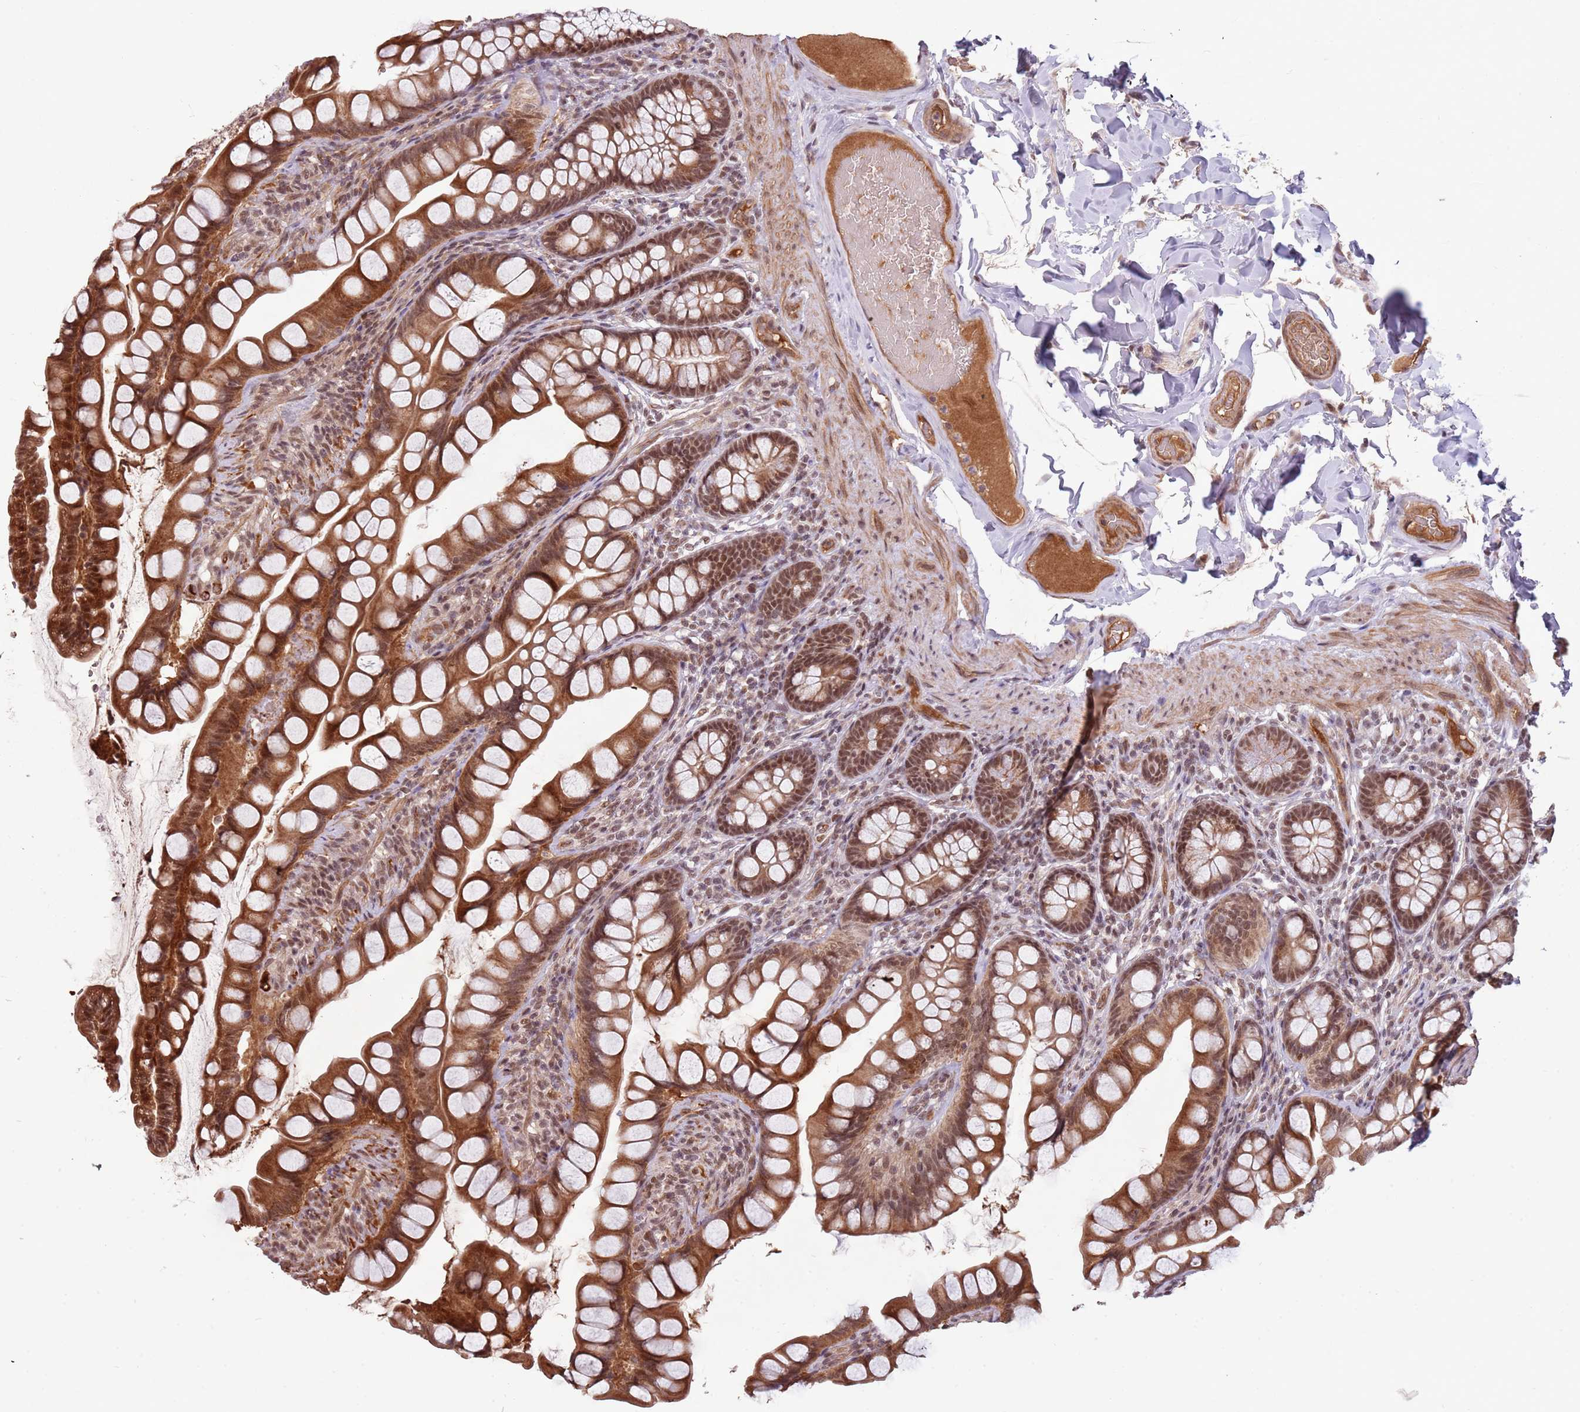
{"staining": {"intensity": "moderate", "quantity": ">75%", "location": "cytoplasmic/membranous,nuclear"}, "tissue": "small intestine", "cell_type": "Glandular cells", "image_type": "normal", "snomed": [{"axis": "morphology", "description": "Normal tissue, NOS"}, {"axis": "topography", "description": "Small intestine"}], "caption": "An image of human small intestine stained for a protein displays moderate cytoplasmic/membranous,nuclear brown staining in glandular cells.", "gene": "SUDS3", "patient": {"sex": "male", "age": 70}}